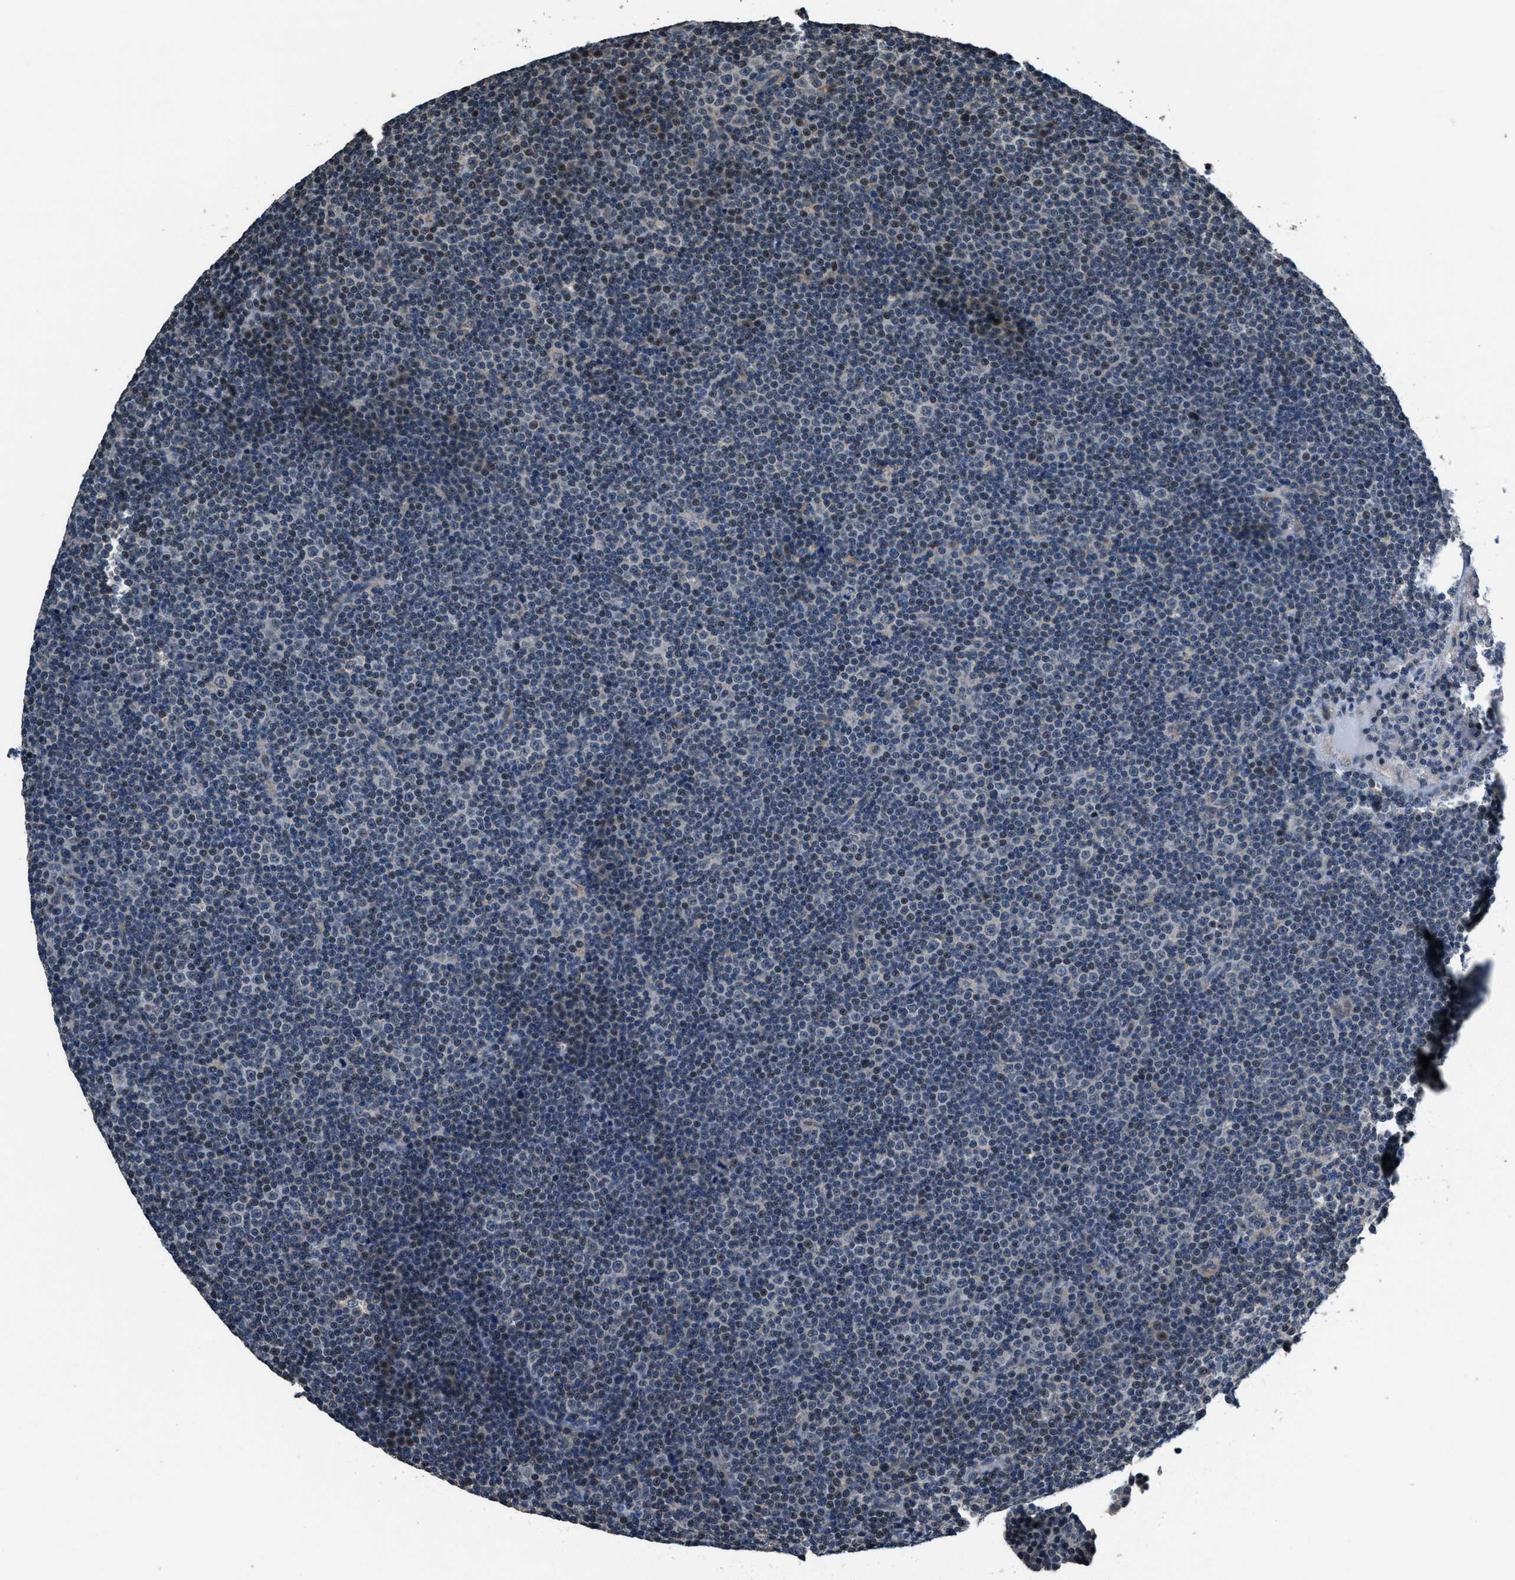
{"staining": {"intensity": "moderate", "quantity": "<25%", "location": "nuclear"}, "tissue": "lymphoma", "cell_type": "Tumor cells", "image_type": "cancer", "snomed": [{"axis": "morphology", "description": "Malignant lymphoma, non-Hodgkin's type, Low grade"}, {"axis": "topography", "description": "Lymph node"}], "caption": "Tumor cells display moderate nuclear expression in about <25% of cells in lymphoma.", "gene": "NAT1", "patient": {"sex": "female", "age": 67}}